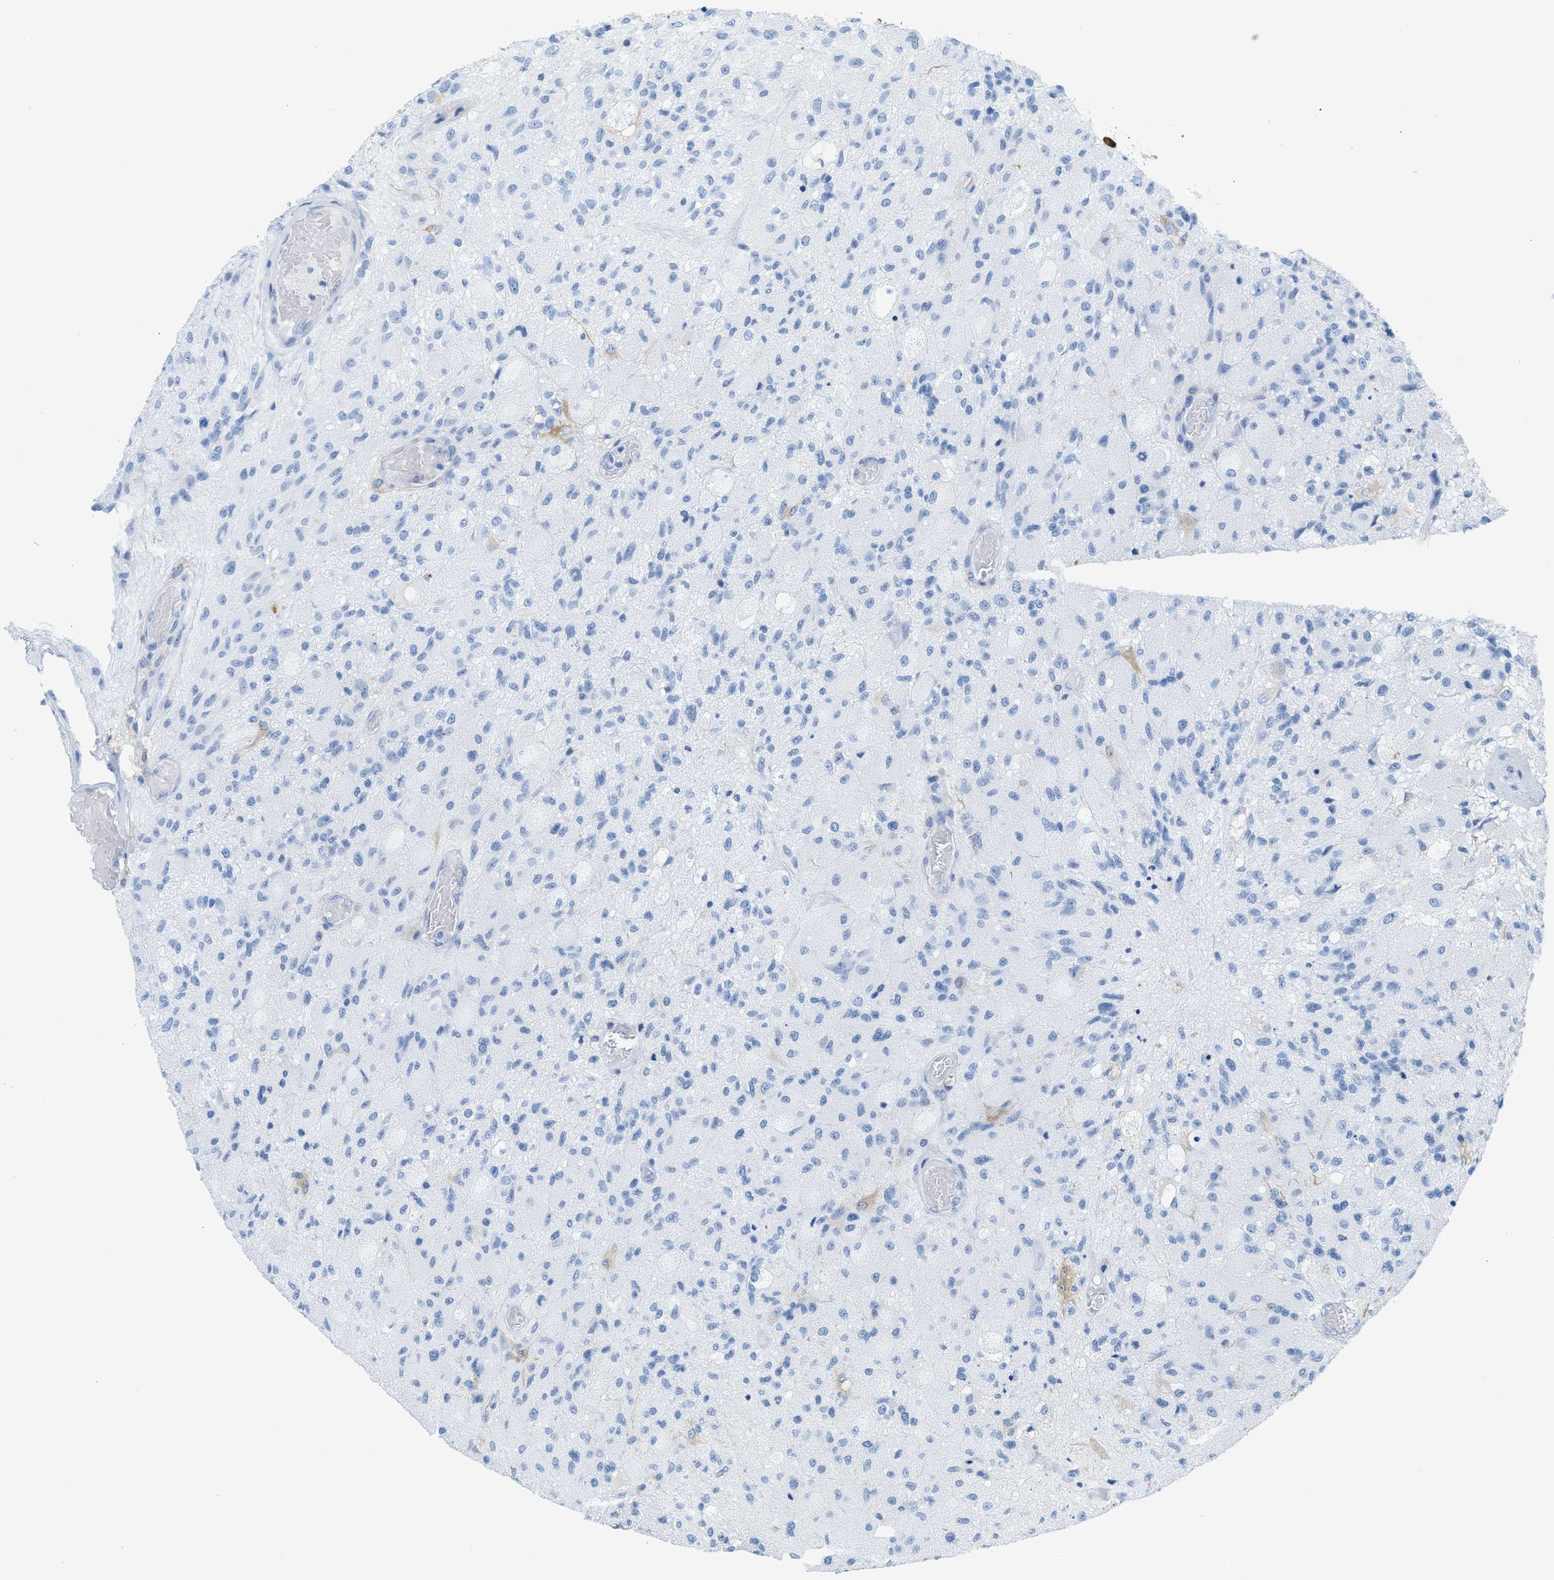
{"staining": {"intensity": "negative", "quantity": "none", "location": "none"}, "tissue": "glioma", "cell_type": "Tumor cells", "image_type": "cancer", "snomed": [{"axis": "morphology", "description": "Normal tissue, NOS"}, {"axis": "morphology", "description": "Glioma, malignant, High grade"}, {"axis": "topography", "description": "Cerebral cortex"}], "caption": "Immunohistochemical staining of human glioma reveals no significant staining in tumor cells.", "gene": "ASGR1", "patient": {"sex": "male", "age": 77}}